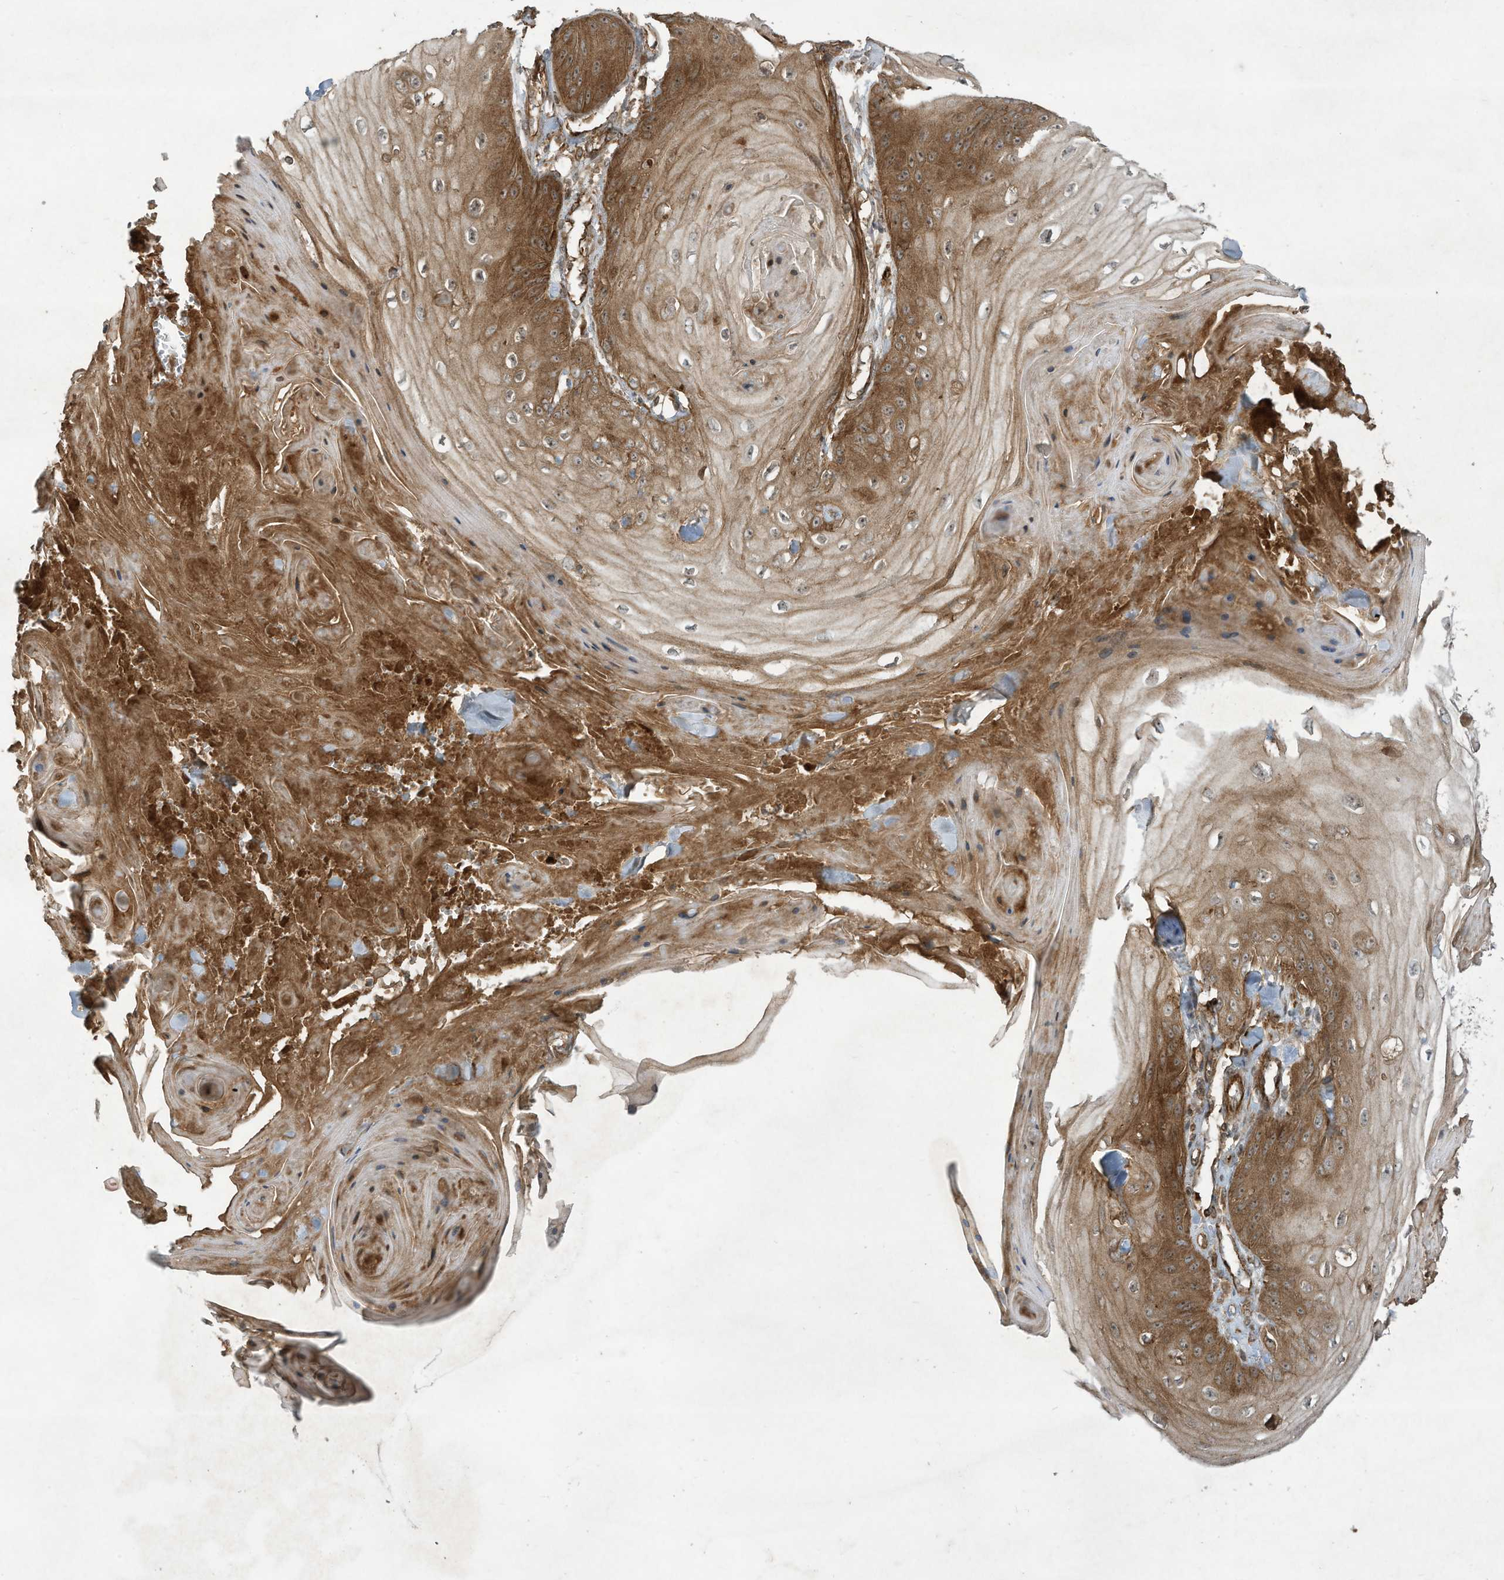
{"staining": {"intensity": "moderate", "quantity": ">75%", "location": "cytoplasmic/membranous"}, "tissue": "skin cancer", "cell_type": "Tumor cells", "image_type": "cancer", "snomed": [{"axis": "morphology", "description": "Squamous cell carcinoma, NOS"}, {"axis": "topography", "description": "Skin"}], "caption": "An IHC micrograph of neoplastic tissue is shown. Protein staining in brown highlights moderate cytoplasmic/membranous positivity in skin cancer (squamous cell carcinoma) within tumor cells. Using DAB (brown) and hematoxylin (blue) stains, captured at high magnification using brightfield microscopy.", "gene": "DDIT4", "patient": {"sex": "male", "age": 74}}